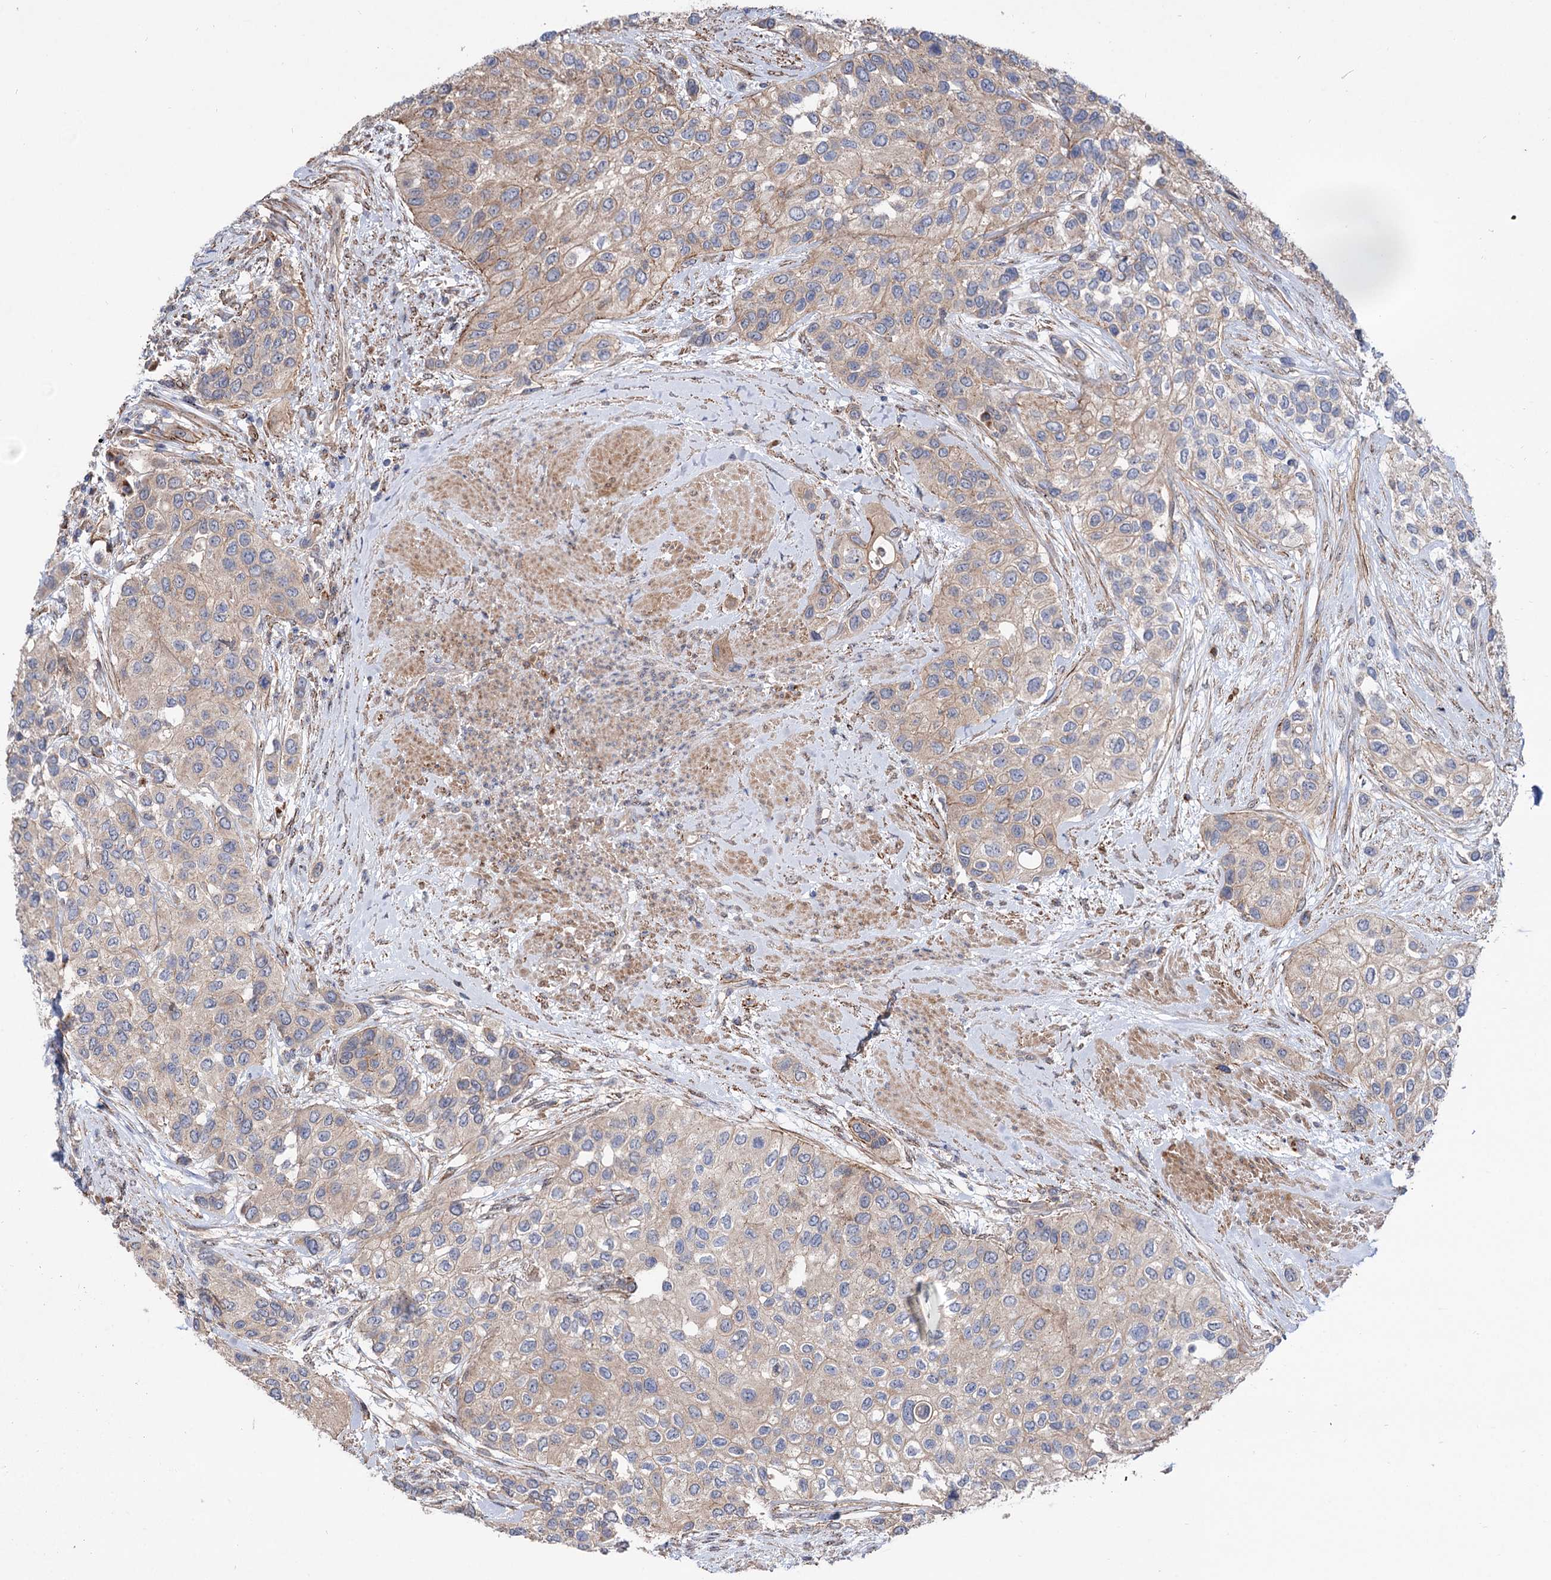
{"staining": {"intensity": "weak", "quantity": "<25%", "location": "cytoplasmic/membranous"}, "tissue": "urothelial cancer", "cell_type": "Tumor cells", "image_type": "cancer", "snomed": [{"axis": "morphology", "description": "Normal tissue, NOS"}, {"axis": "morphology", "description": "Urothelial carcinoma, High grade"}, {"axis": "topography", "description": "Vascular tissue"}, {"axis": "topography", "description": "Urinary bladder"}], "caption": "High-grade urothelial carcinoma was stained to show a protein in brown. There is no significant staining in tumor cells.", "gene": "SEC24A", "patient": {"sex": "female", "age": 56}}